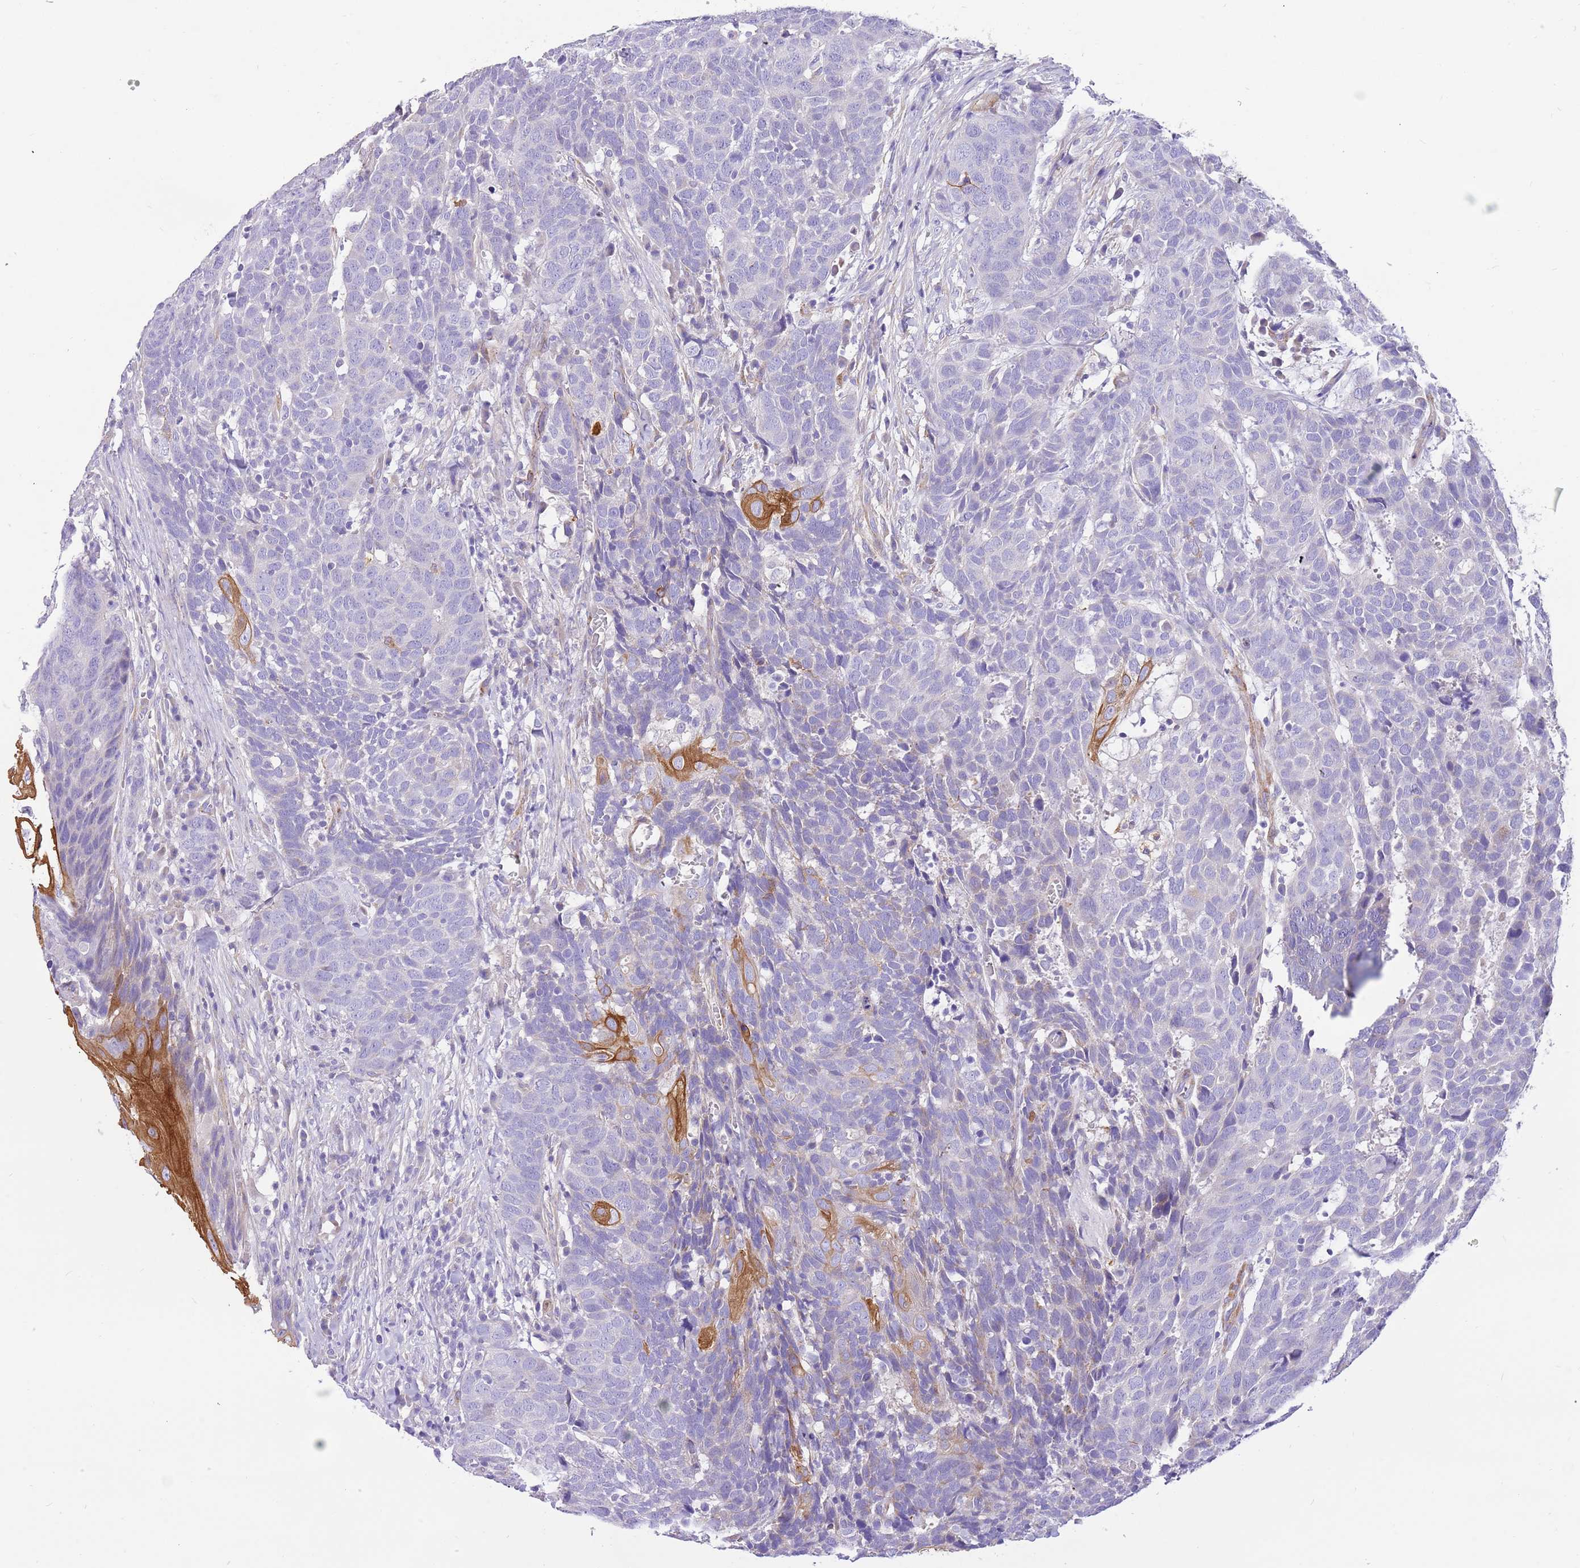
{"staining": {"intensity": "negative", "quantity": "none", "location": "none"}, "tissue": "head and neck cancer", "cell_type": "Tumor cells", "image_type": "cancer", "snomed": [{"axis": "morphology", "description": "Squamous cell carcinoma, NOS"}, {"axis": "topography", "description": "Head-Neck"}], "caption": "Immunohistochemistry (IHC) micrograph of neoplastic tissue: human head and neck squamous cell carcinoma stained with DAB (3,3'-diaminobenzidine) displays no significant protein positivity in tumor cells. (DAB IHC visualized using brightfield microscopy, high magnification).", "gene": "SERINC3", "patient": {"sex": "male", "age": 66}}